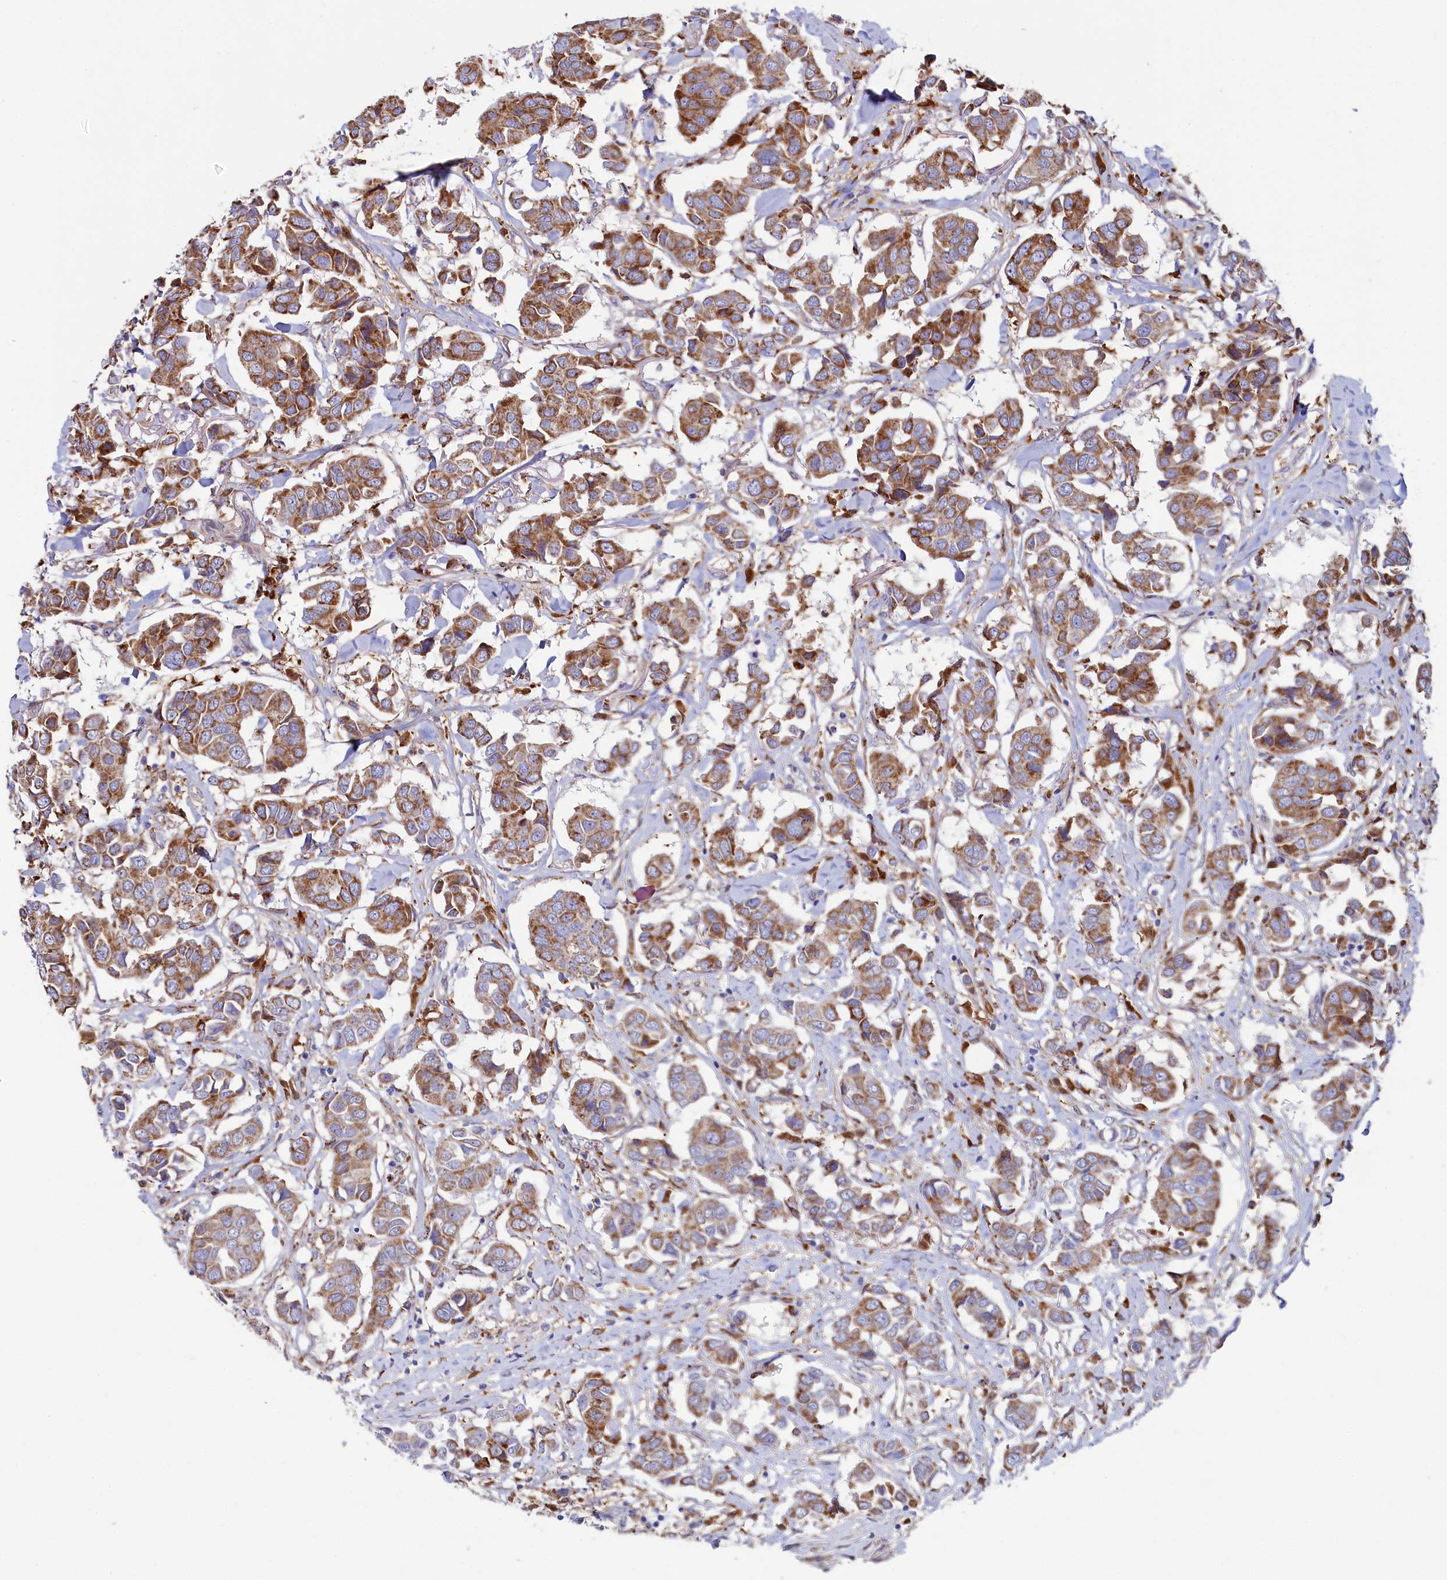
{"staining": {"intensity": "moderate", "quantity": ">75%", "location": "cytoplasmic/membranous"}, "tissue": "breast cancer", "cell_type": "Tumor cells", "image_type": "cancer", "snomed": [{"axis": "morphology", "description": "Duct carcinoma"}, {"axis": "topography", "description": "Breast"}], "caption": "A brown stain highlights moderate cytoplasmic/membranous staining of a protein in breast cancer (infiltrating ductal carcinoma) tumor cells. (Stains: DAB in brown, nuclei in blue, Microscopy: brightfield microscopy at high magnification).", "gene": "ASTE1", "patient": {"sex": "female", "age": 80}}